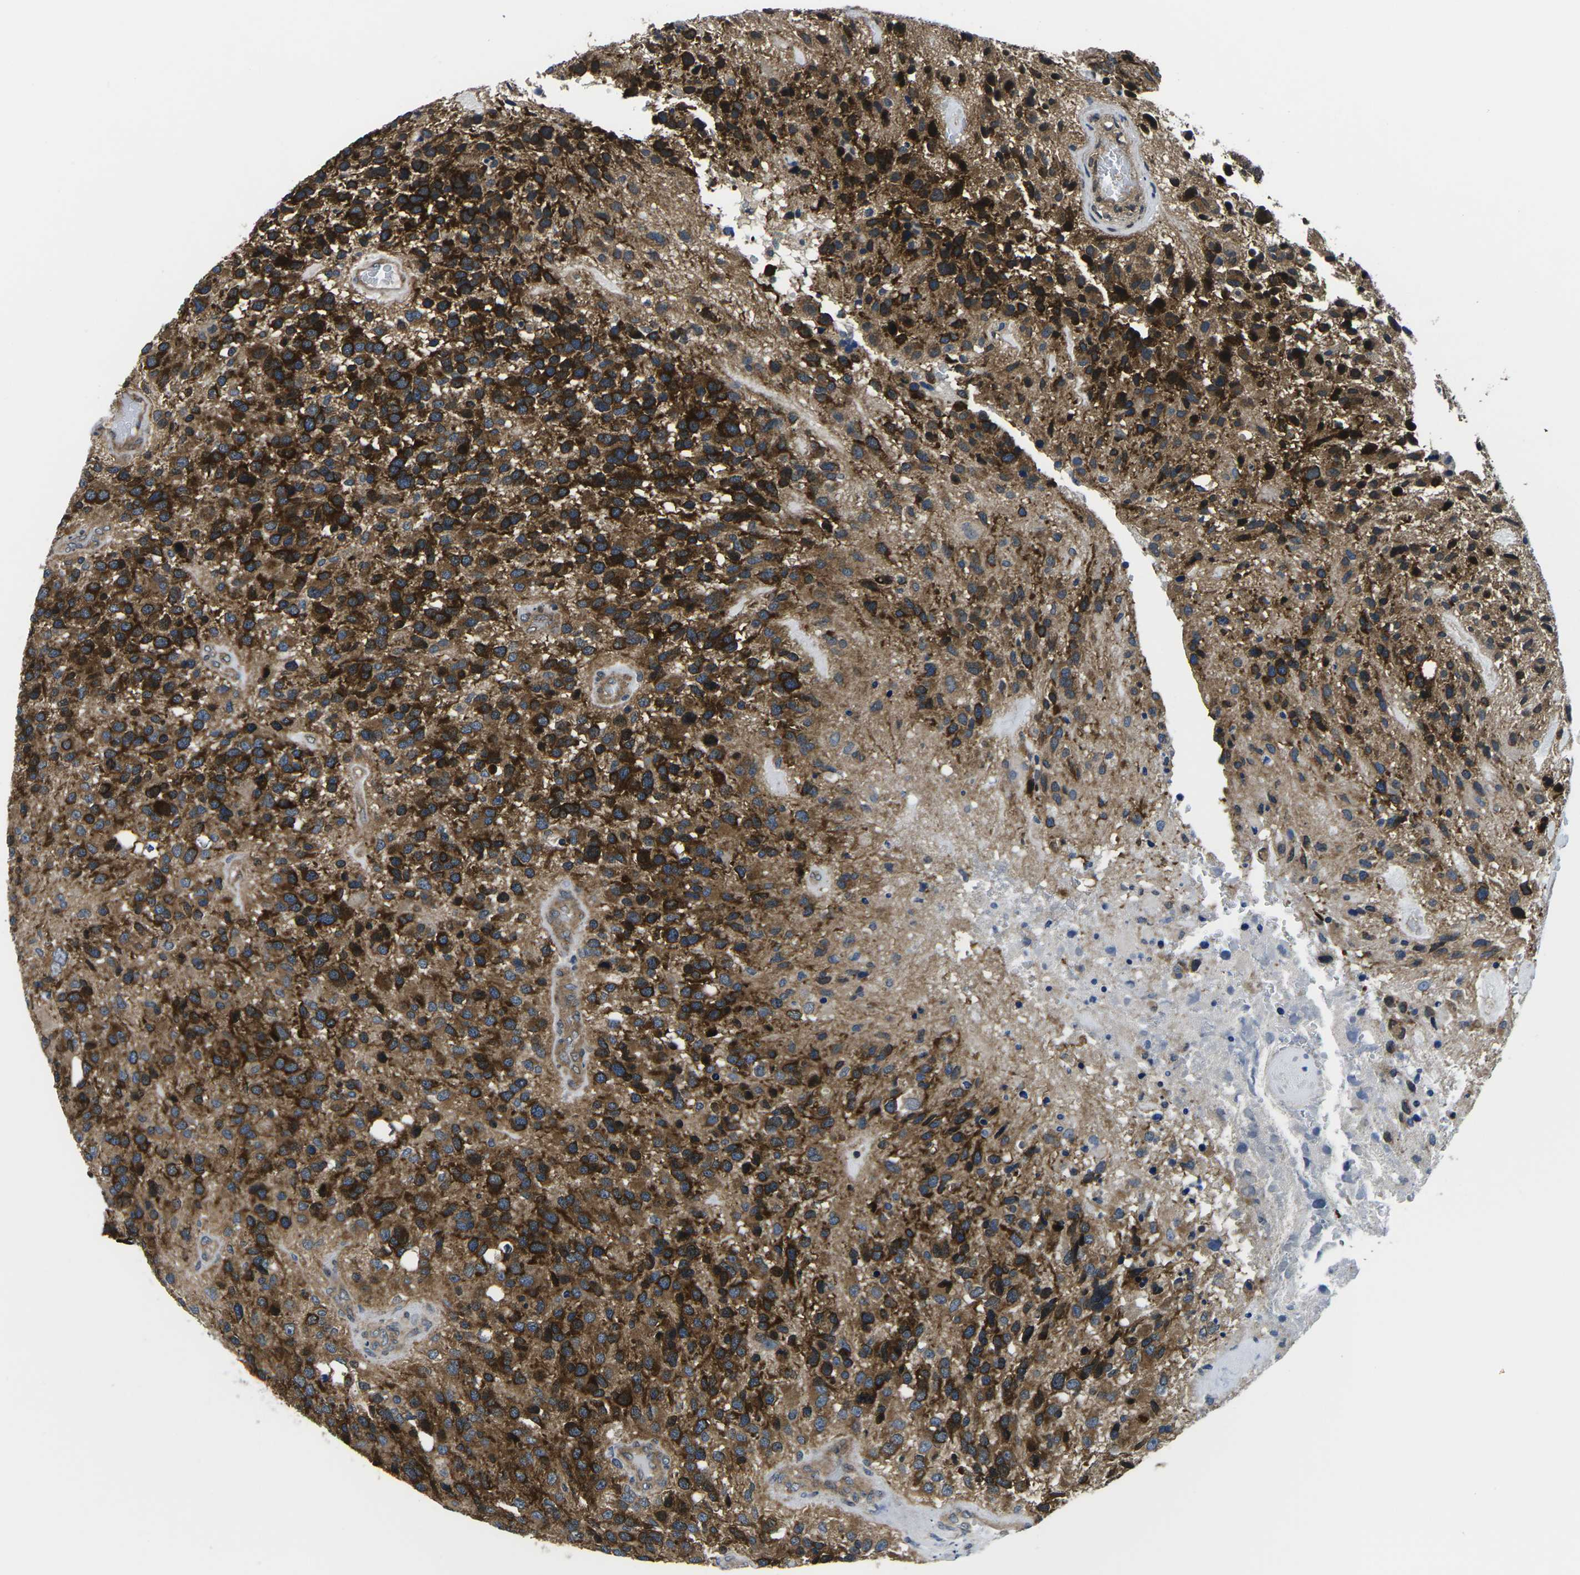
{"staining": {"intensity": "strong", "quantity": ">75%", "location": "cytoplasmic/membranous"}, "tissue": "glioma", "cell_type": "Tumor cells", "image_type": "cancer", "snomed": [{"axis": "morphology", "description": "Glioma, malignant, High grade"}, {"axis": "topography", "description": "Brain"}], "caption": "High-grade glioma (malignant) stained for a protein displays strong cytoplasmic/membranous positivity in tumor cells.", "gene": "GSK3B", "patient": {"sex": "female", "age": 58}}